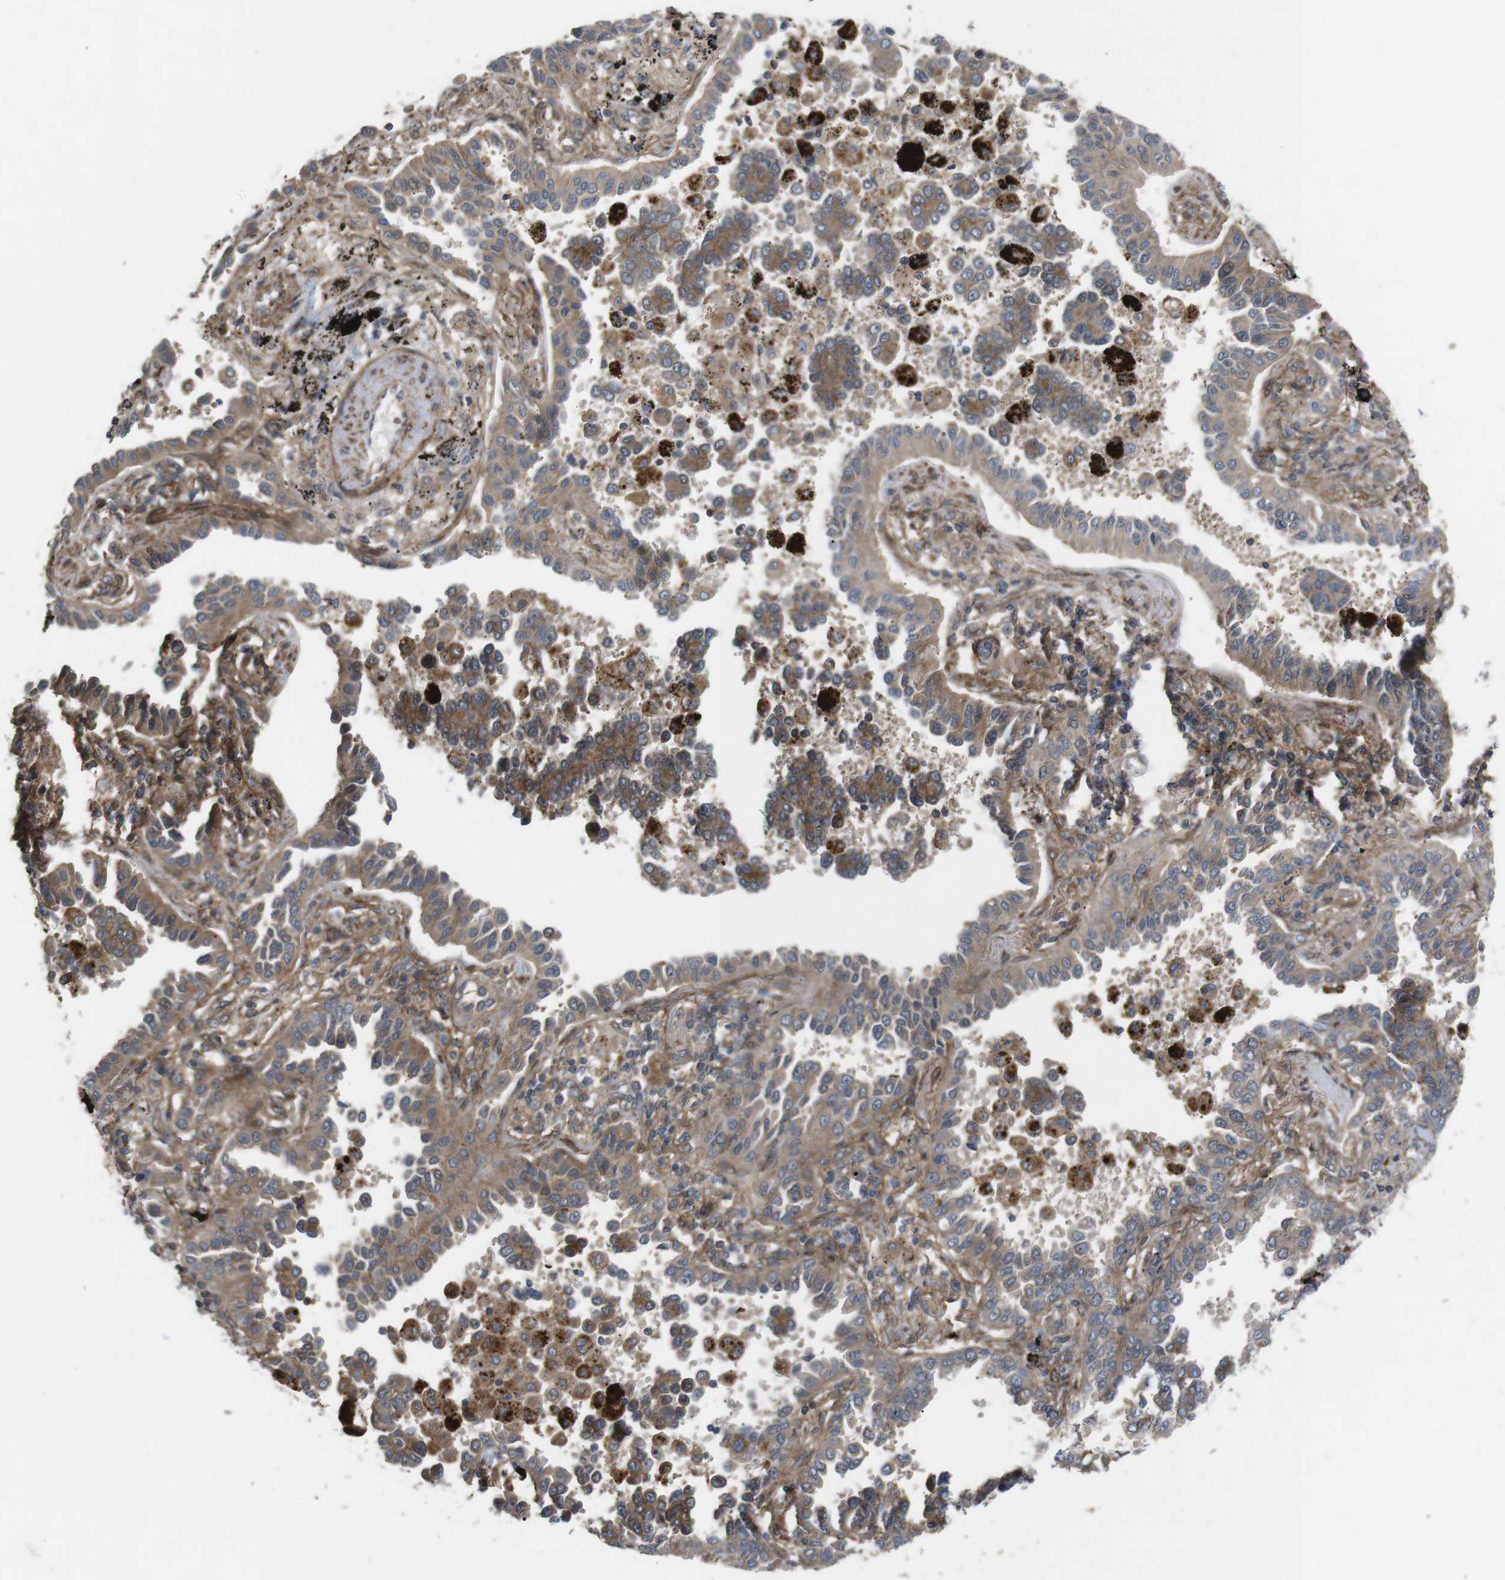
{"staining": {"intensity": "moderate", "quantity": ">75%", "location": "cytoplasmic/membranous"}, "tissue": "lung cancer", "cell_type": "Tumor cells", "image_type": "cancer", "snomed": [{"axis": "morphology", "description": "Normal tissue, NOS"}, {"axis": "morphology", "description": "Adenocarcinoma, NOS"}, {"axis": "topography", "description": "Lung"}], "caption": "About >75% of tumor cells in adenocarcinoma (lung) exhibit moderate cytoplasmic/membranous protein positivity as visualized by brown immunohistochemical staining.", "gene": "KANK2", "patient": {"sex": "male", "age": 59}}